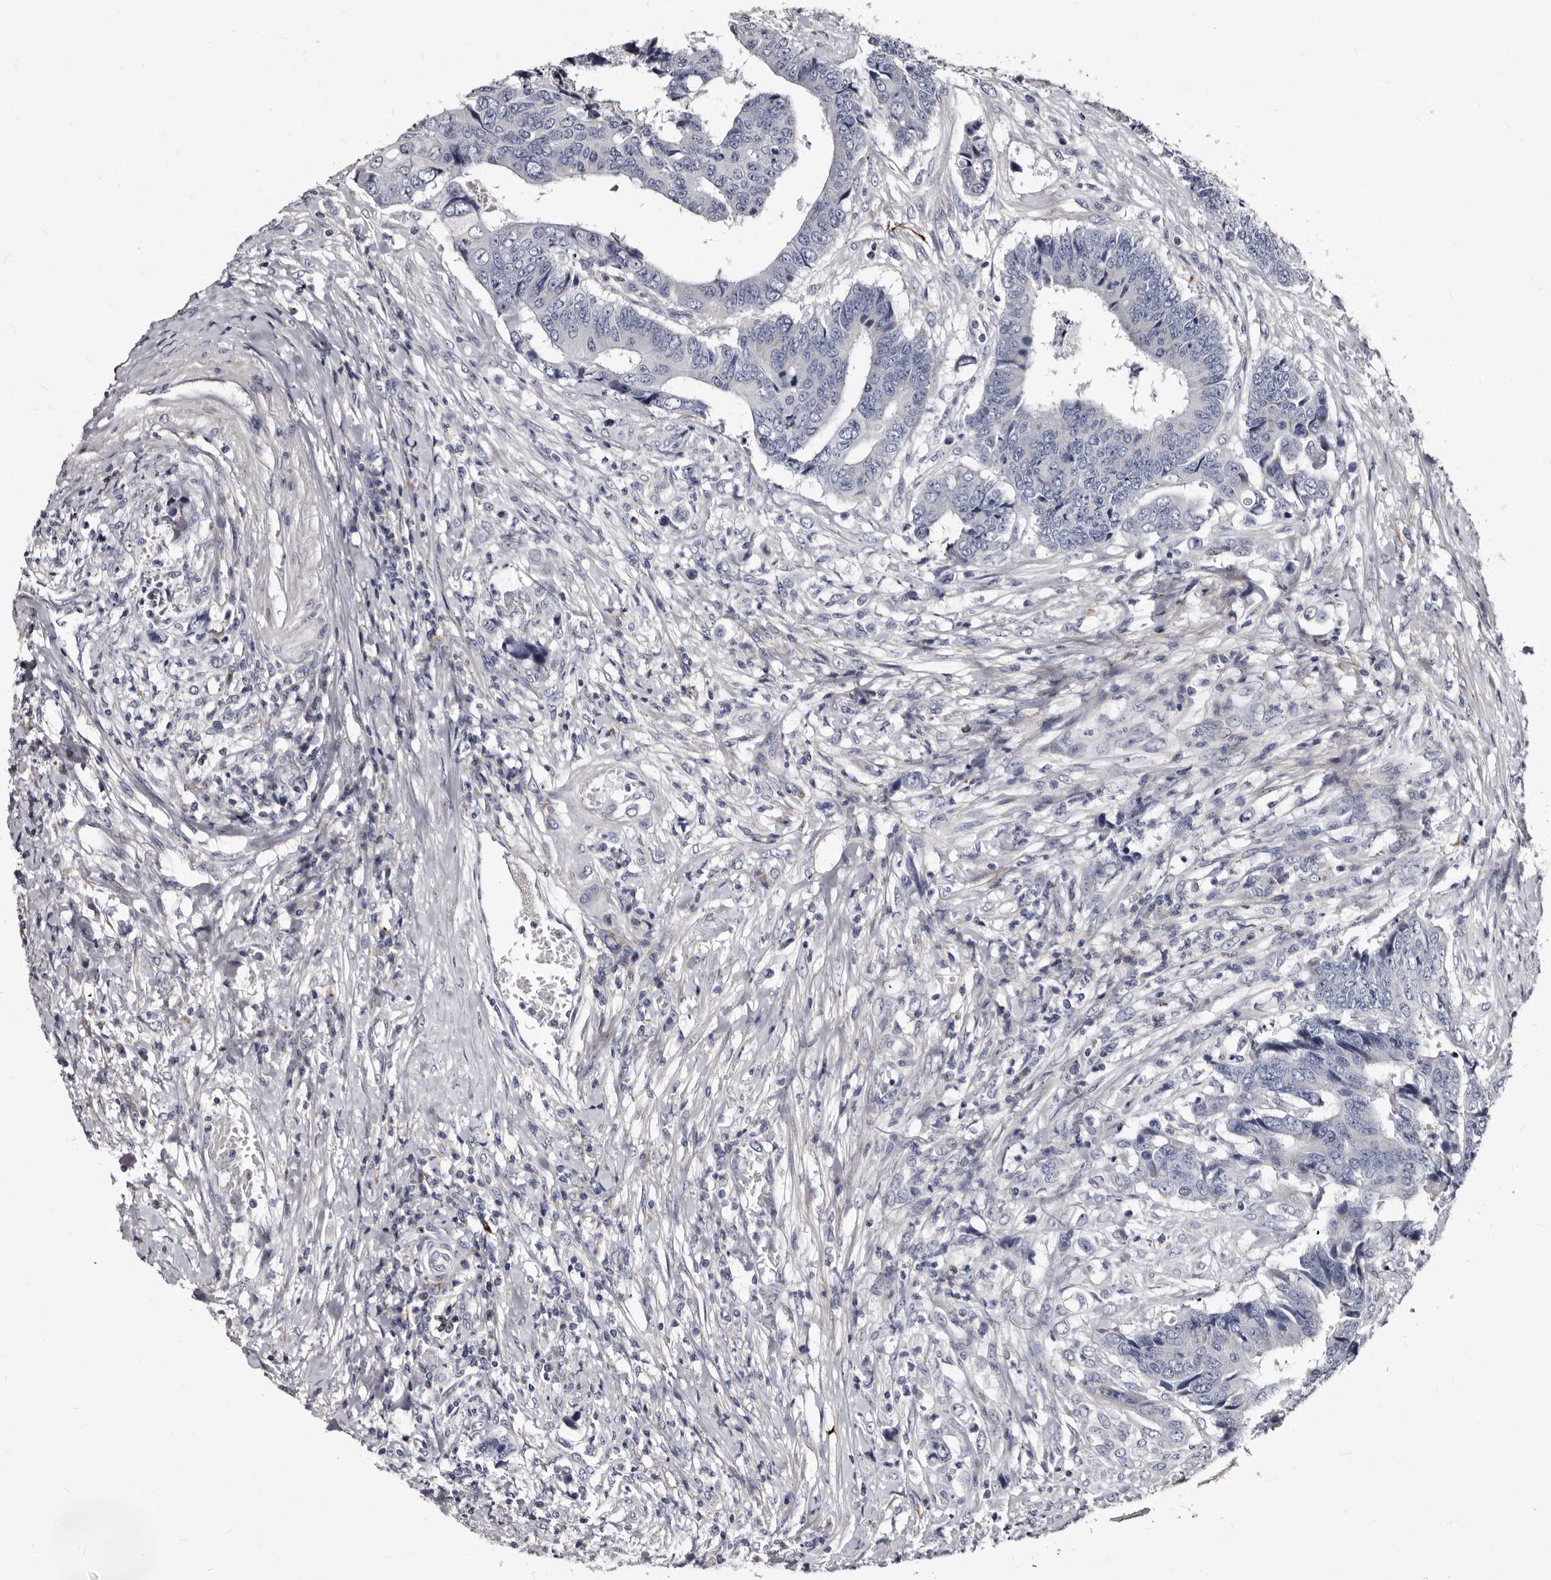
{"staining": {"intensity": "negative", "quantity": "none", "location": "none"}, "tissue": "colorectal cancer", "cell_type": "Tumor cells", "image_type": "cancer", "snomed": [{"axis": "morphology", "description": "Adenocarcinoma, NOS"}, {"axis": "topography", "description": "Rectum"}], "caption": "This is an immunohistochemistry photomicrograph of colorectal adenocarcinoma. There is no staining in tumor cells.", "gene": "AUNIP", "patient": {"sex": "male", "age": 84}}